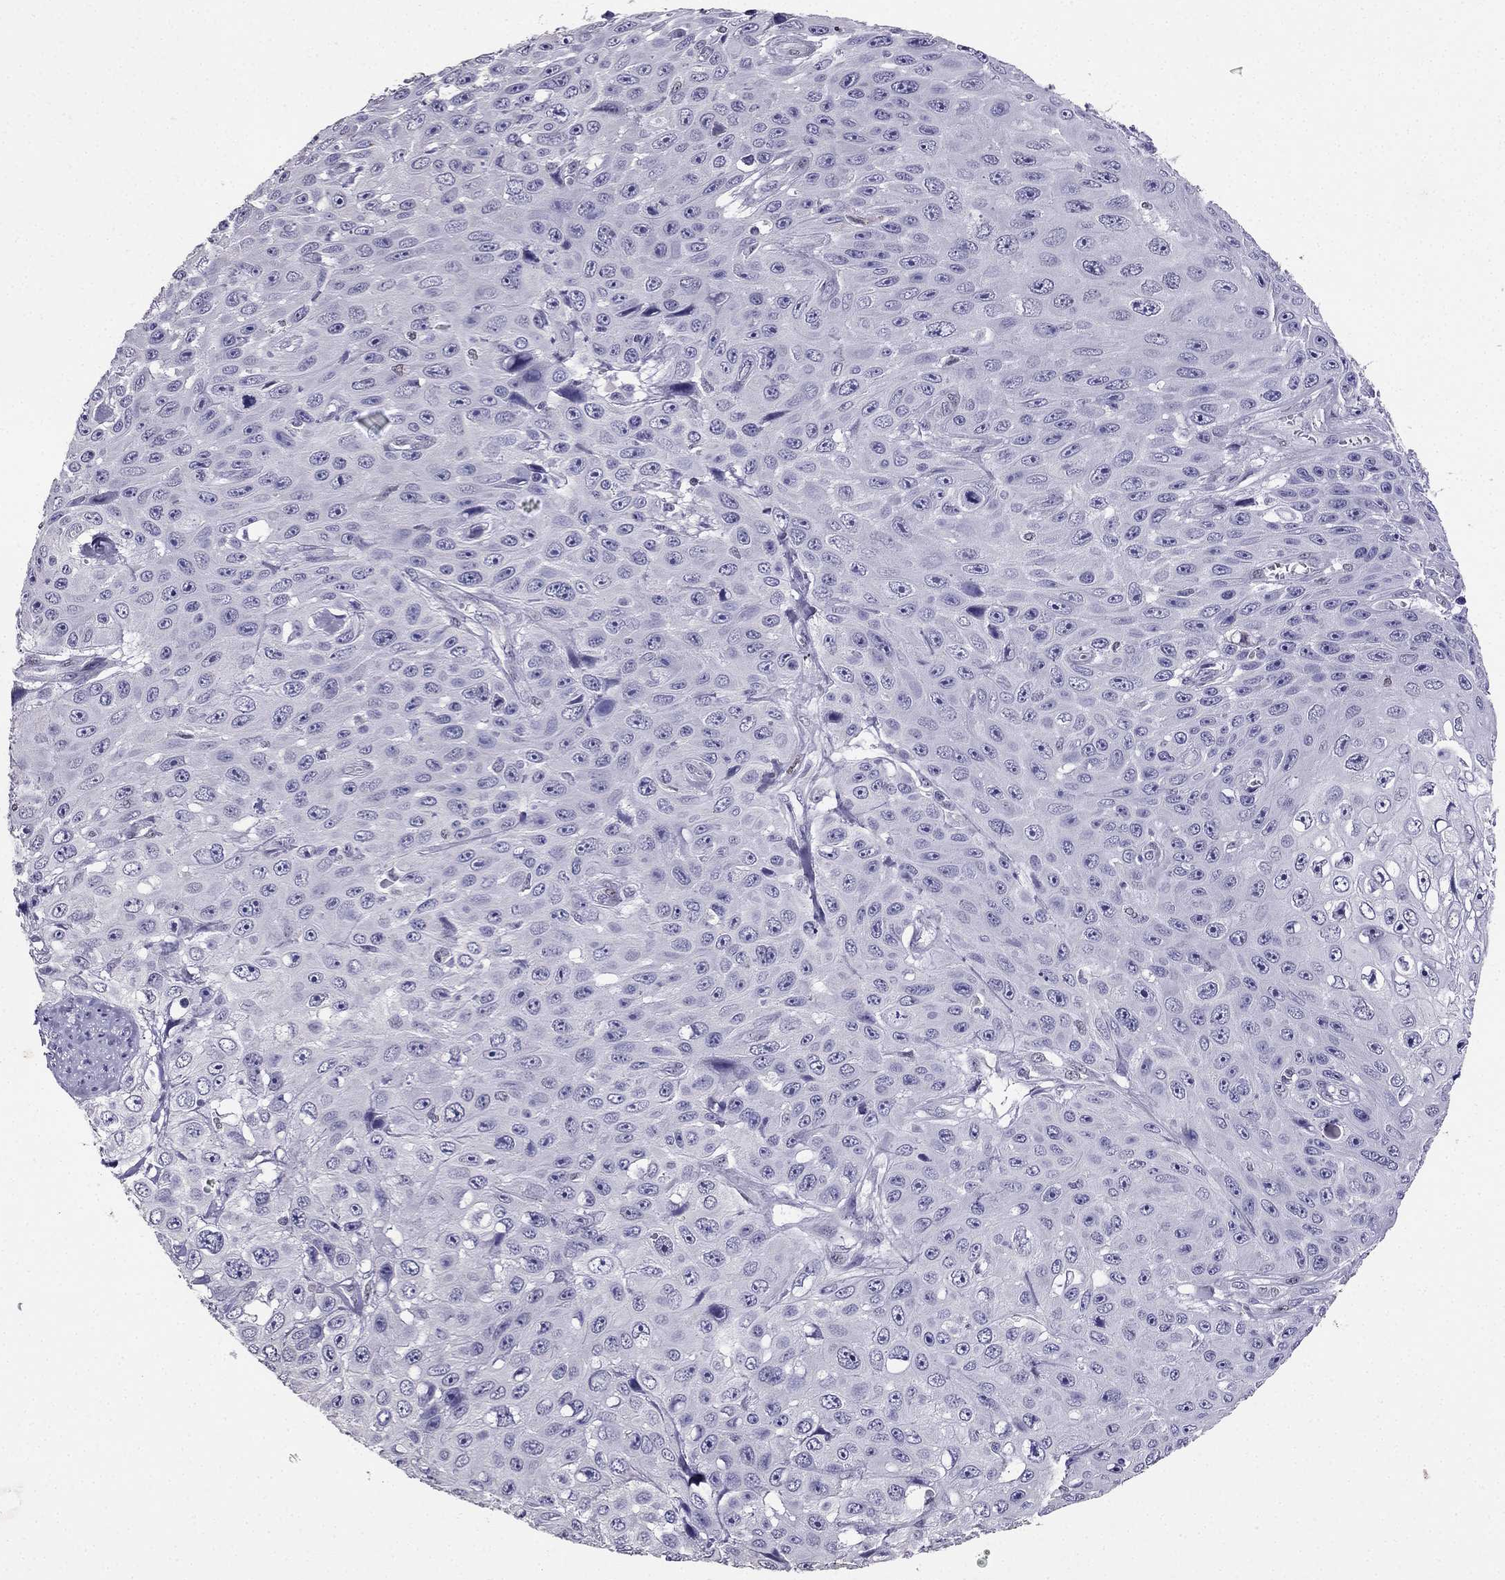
{"staining": {"intensity": "negative", "quantity": "none", "location": "none"}, "tissue": "skin cancer", "cell_type": "Tumor cells", "image_type": "cancer", "snomed": [{"axis": "morphology", "description": "Squamous cell carcinoma, NOS"}, {"axis": "topography", "description": "Skin"}], "caption": "IHC micrograph of neoplastic tissue: squamous cell carcinoma (skin) stained with DAB exhibits no significant protein positivity in tumor cells.", "gene": "ARID3A", "patient": {"sex": "male", "age": 82}}